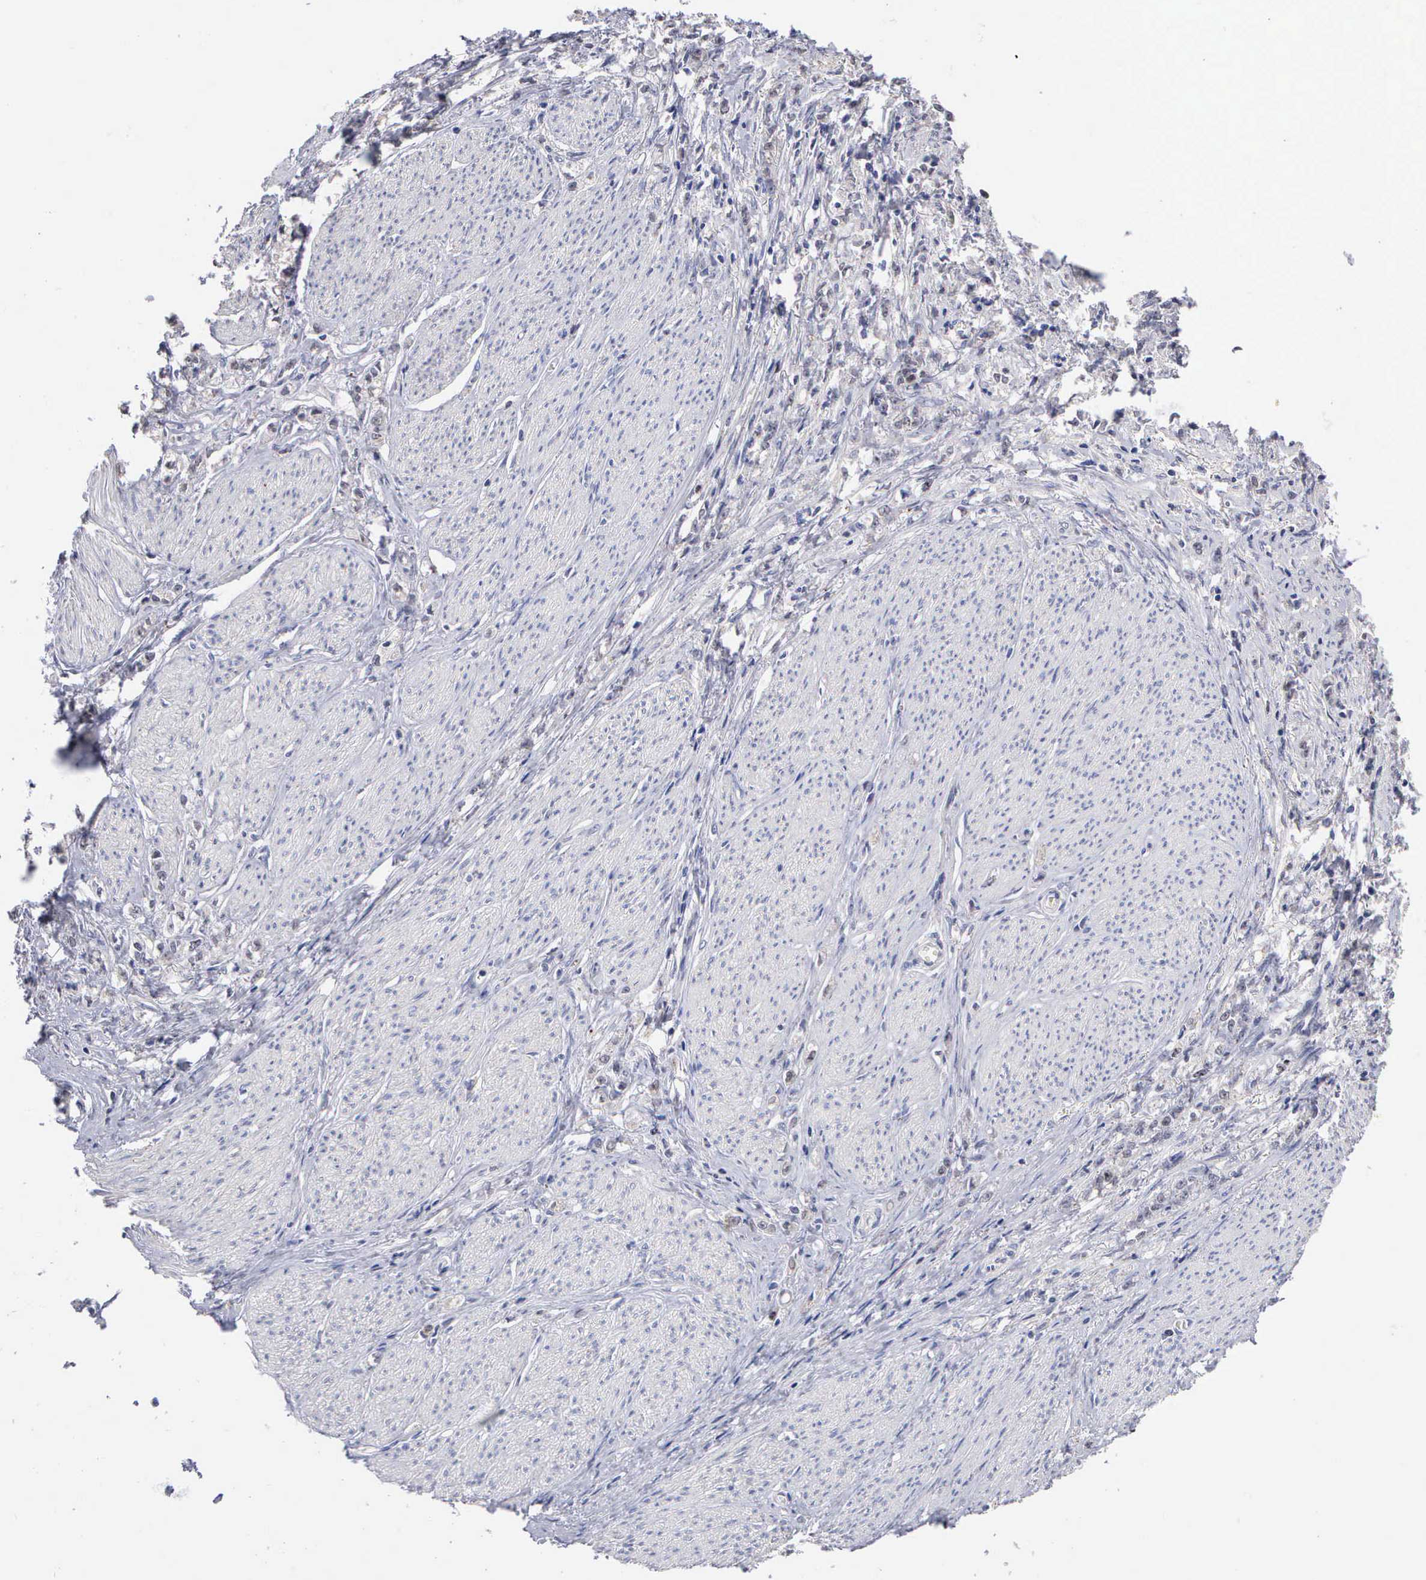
{"staining": {"intensity": "negative", "quantity": "none", "location": "none"}, "tissue": "stomach cancer", "cell_type": "Tumor cells", "image_type": "cancer", "snomed": [{"axis": "morphology", "description": "Adenocarcinoma, NOS"}, {"axis": "topography", "description": "Stomach"}], "caption": "Immunohistochemical staining of stomach adenocarcinoma reveals no significant staining in tumor cells.", "gene": "KDM6A", "patient": {"sex": "male", "age": 72}}